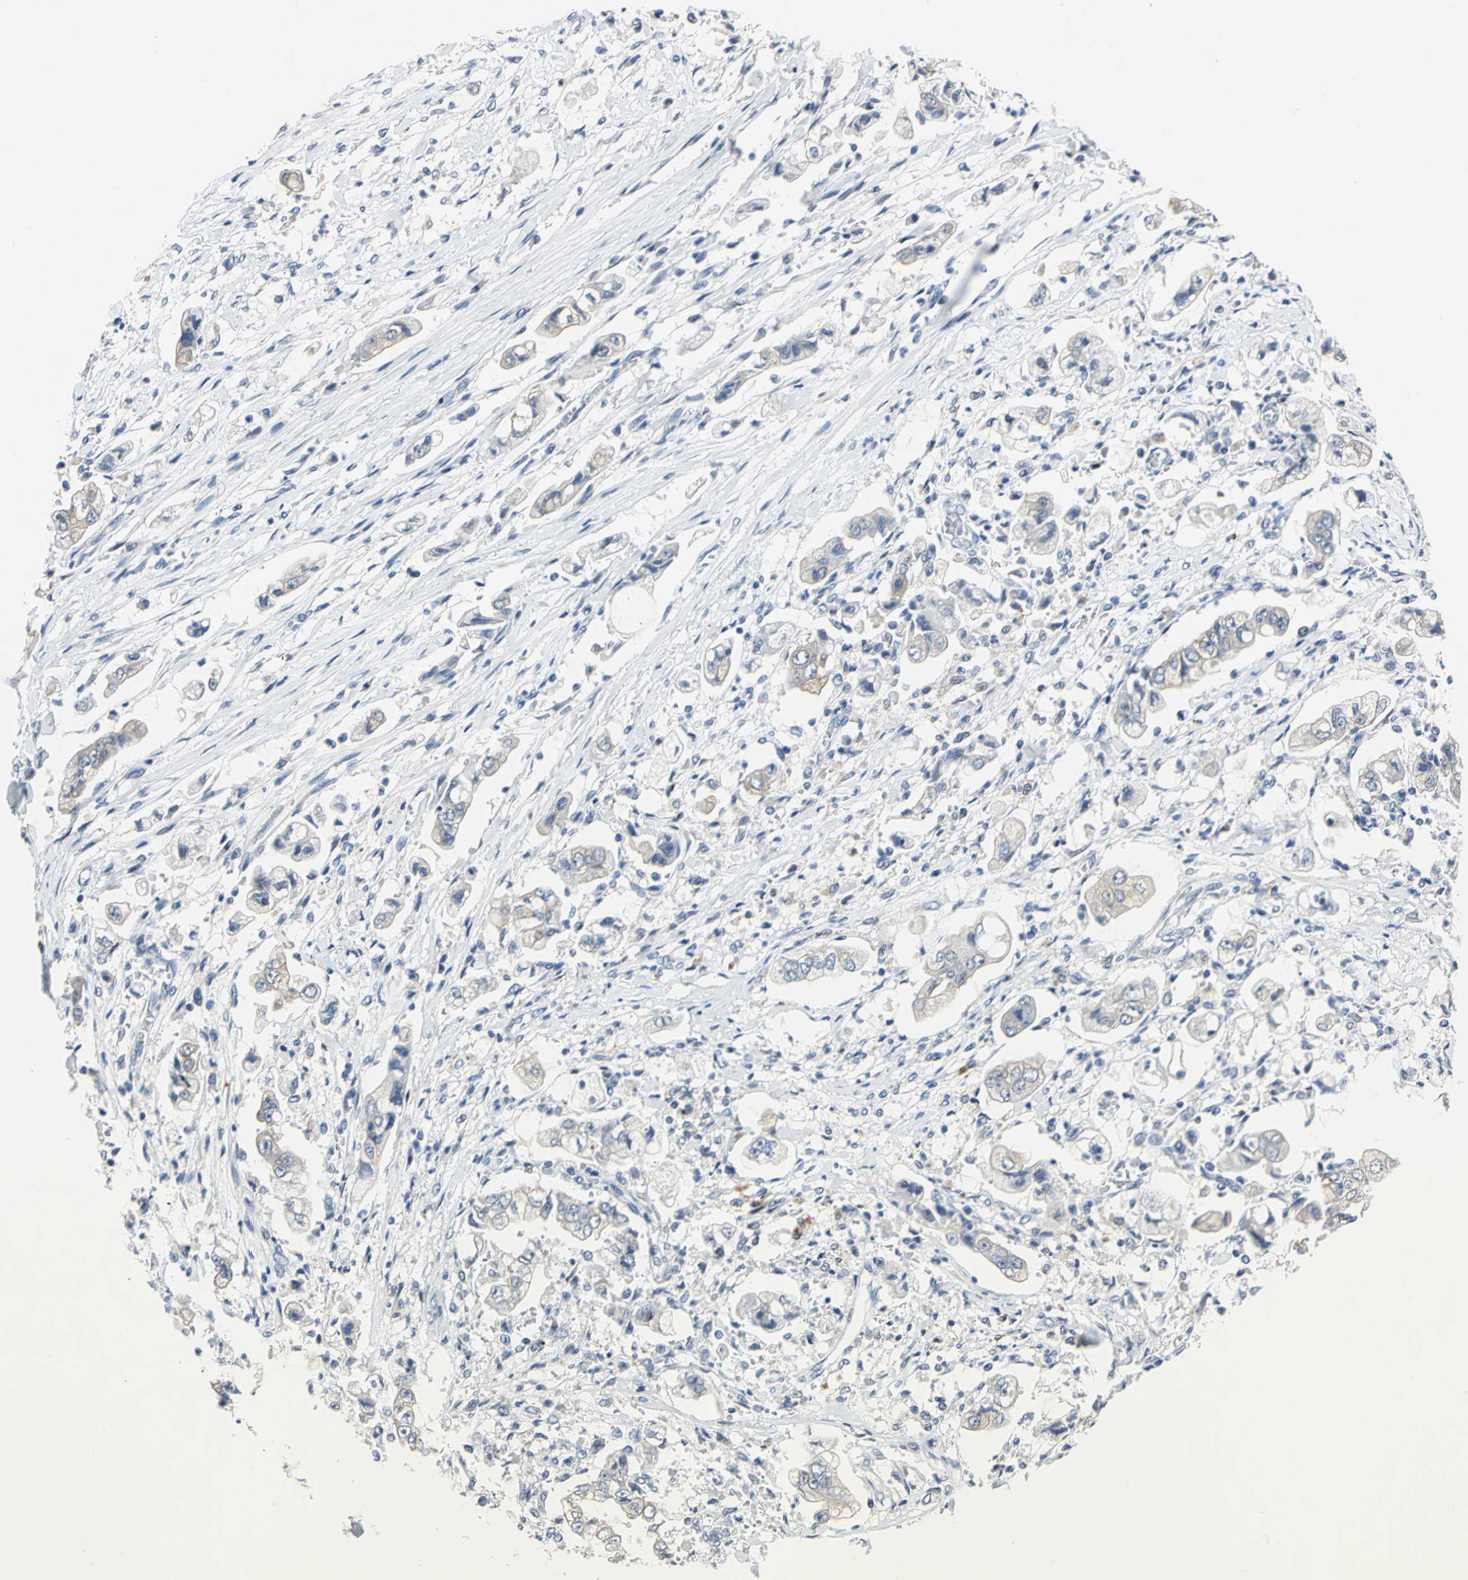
{"staining": {"intensity": "weak", "quantity": "25%-75%", "location": "cytoplasmic/membranous"}, "tissue": "stomach cancer", "cell_type": "Tumor cells", "image_type": "cancer", "snomed": [{"axis": "morphology", "description": "Adenocarcinoma, NOS"}, {"axis": "topography", "description": "Stomach"}], "caption": "Immunohistochemical staining of human adenocarcinoma (stomach) reveals weak cytoplasmic/membranous protein staining in about 25%-75% of tumor cells.", "gene": "RASD2", "patient": {"sex": "male", "age": 62}}